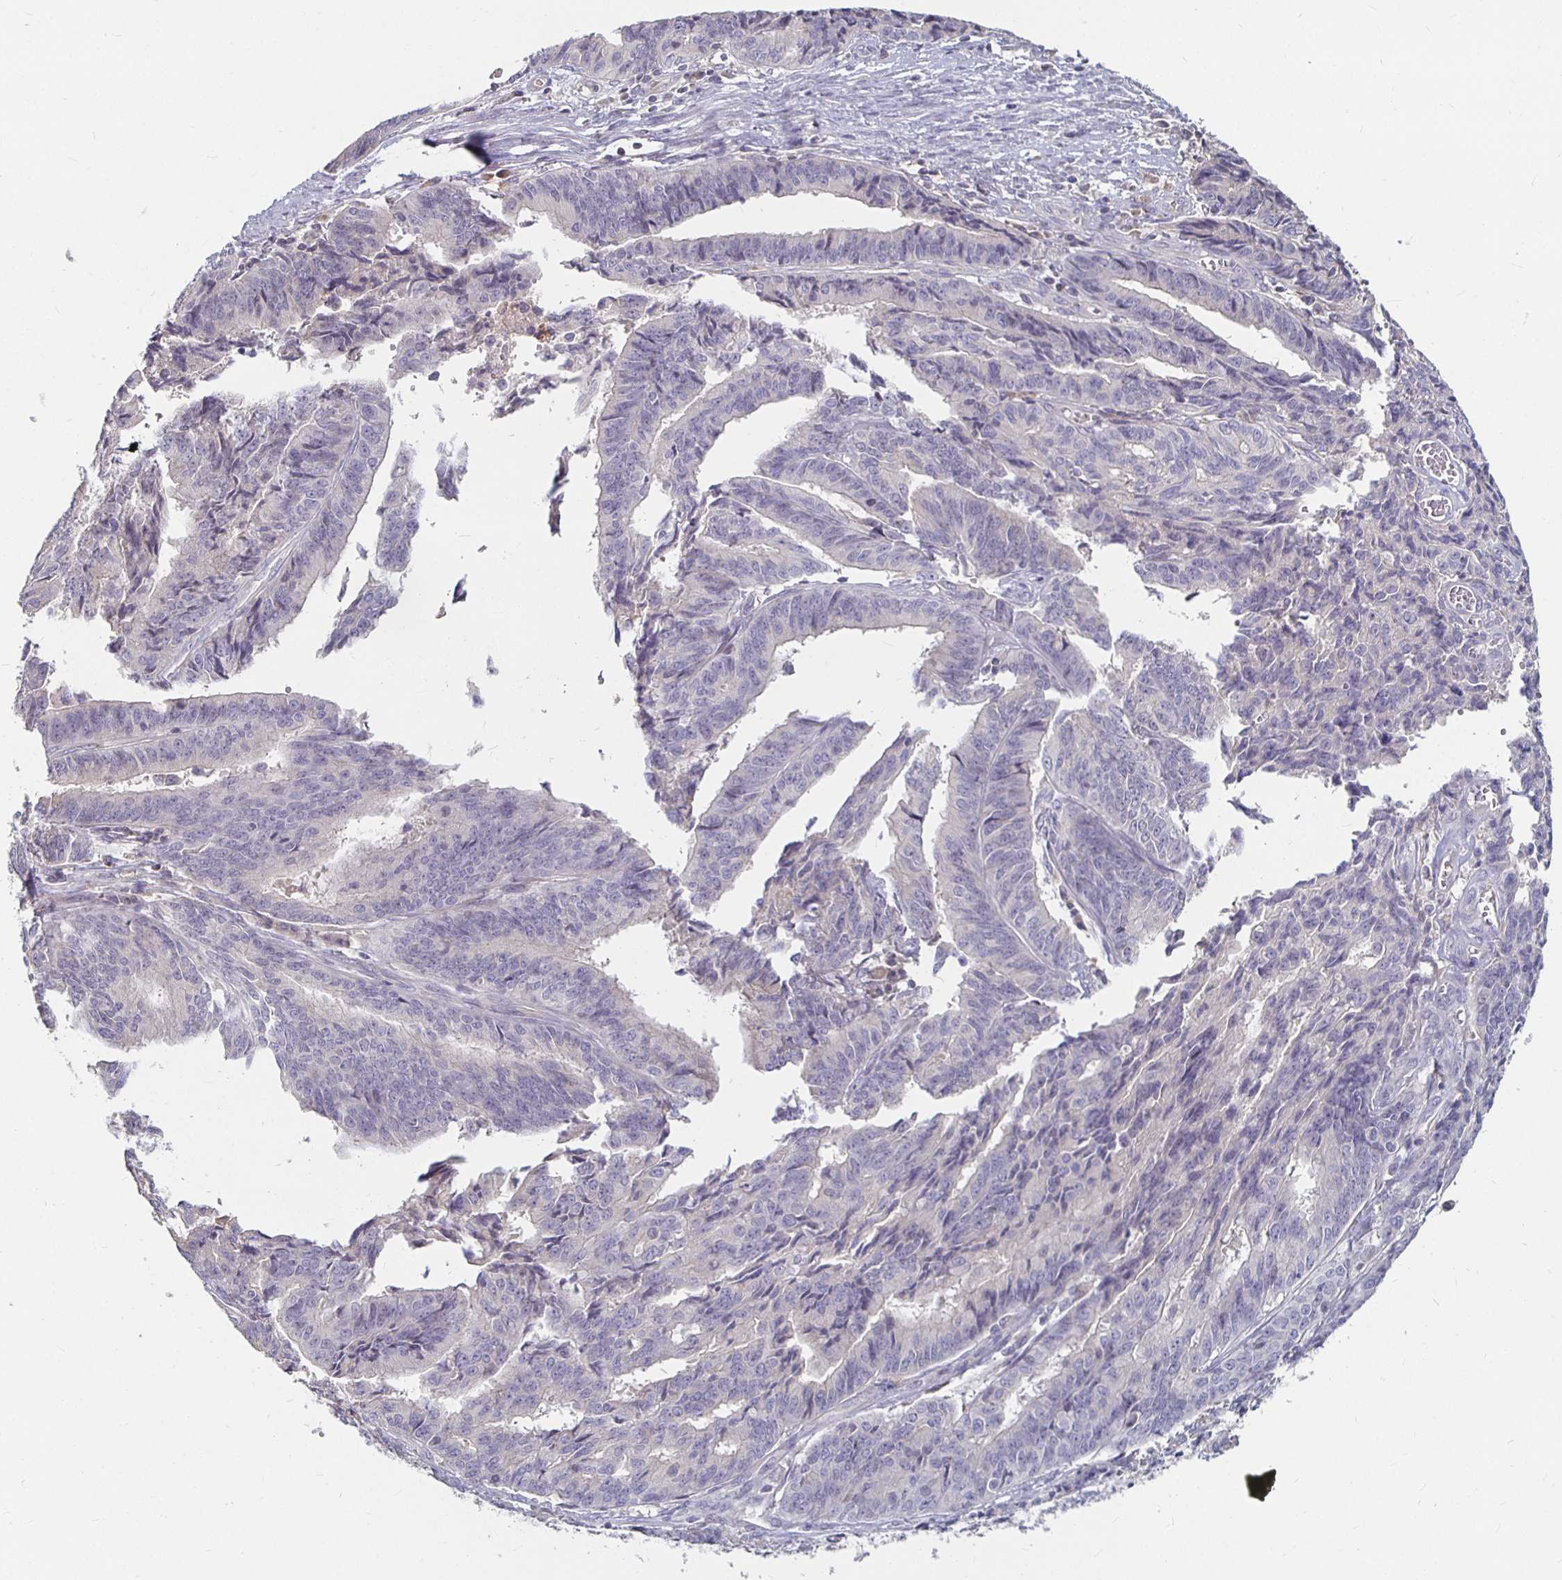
{"staining": {"intensity": "negative", "quantity": "none", "location": "none"}, "tissue": "endometrial cancer", "cell_type": "Tumor cells", "image_type": "cancer", "snomed": [{"axis": "morphology", "description": "Adenocarcinoma, NOS"}, {"axis": "topography", "description": "Endometrium"}], "caption": "High magnification brightfield microscopy of endometrial cancer stained with DAB (3,3'-diaminobenzidine) (brown) and counterstained with hematoxylin (blue): tumor cells show no significant staining. The staining is performed using DAB brown chromogen with nuclei counter-stained in using hematoxylin.", "gene": "RNF144B", "patient": {"sex": "female", "age": 65}}